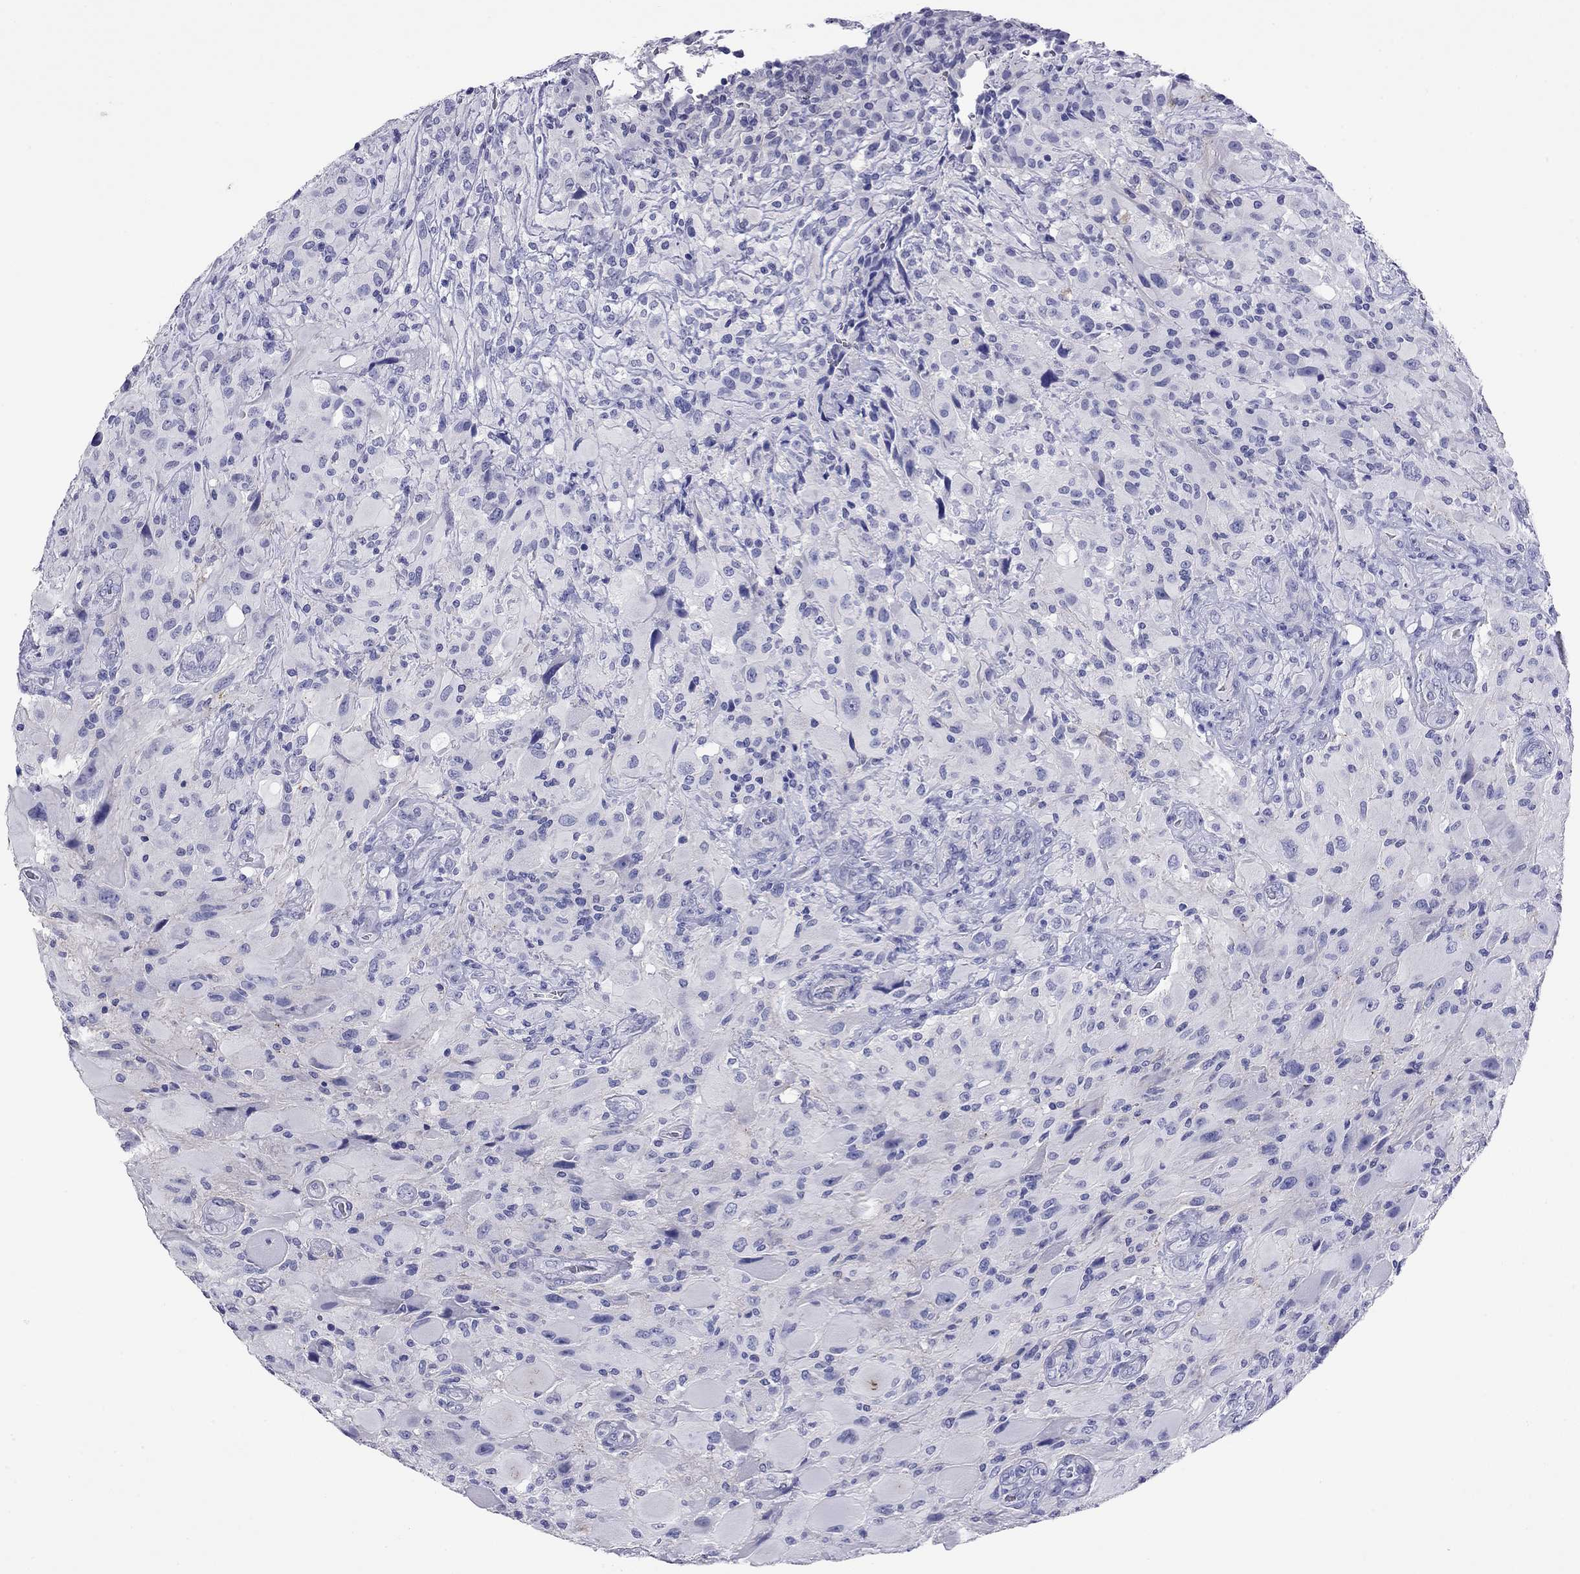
{"staining": {"intensity": "negative", "quantity": "none", "location": "none"}, "tissue": "glioma", "cell_type": "Tumor cells", "image_type": "cancer", "snomed": [{"axis": "morphology", "description": "Glioma, malignant, High grade"}, {"axis": "topography", "description": "Cerebral cortex"}], "caption": "Immunohistochemistry of human glioma shows no expression in tumor cells. Brightfield microscopy of immunohistochemistry (IHC) stained with DAB (brown) and hematoxylin (blue), captured at high magnification.", "gene": "KIAA2012", "patient": {"sex": "male", "age": 35}}